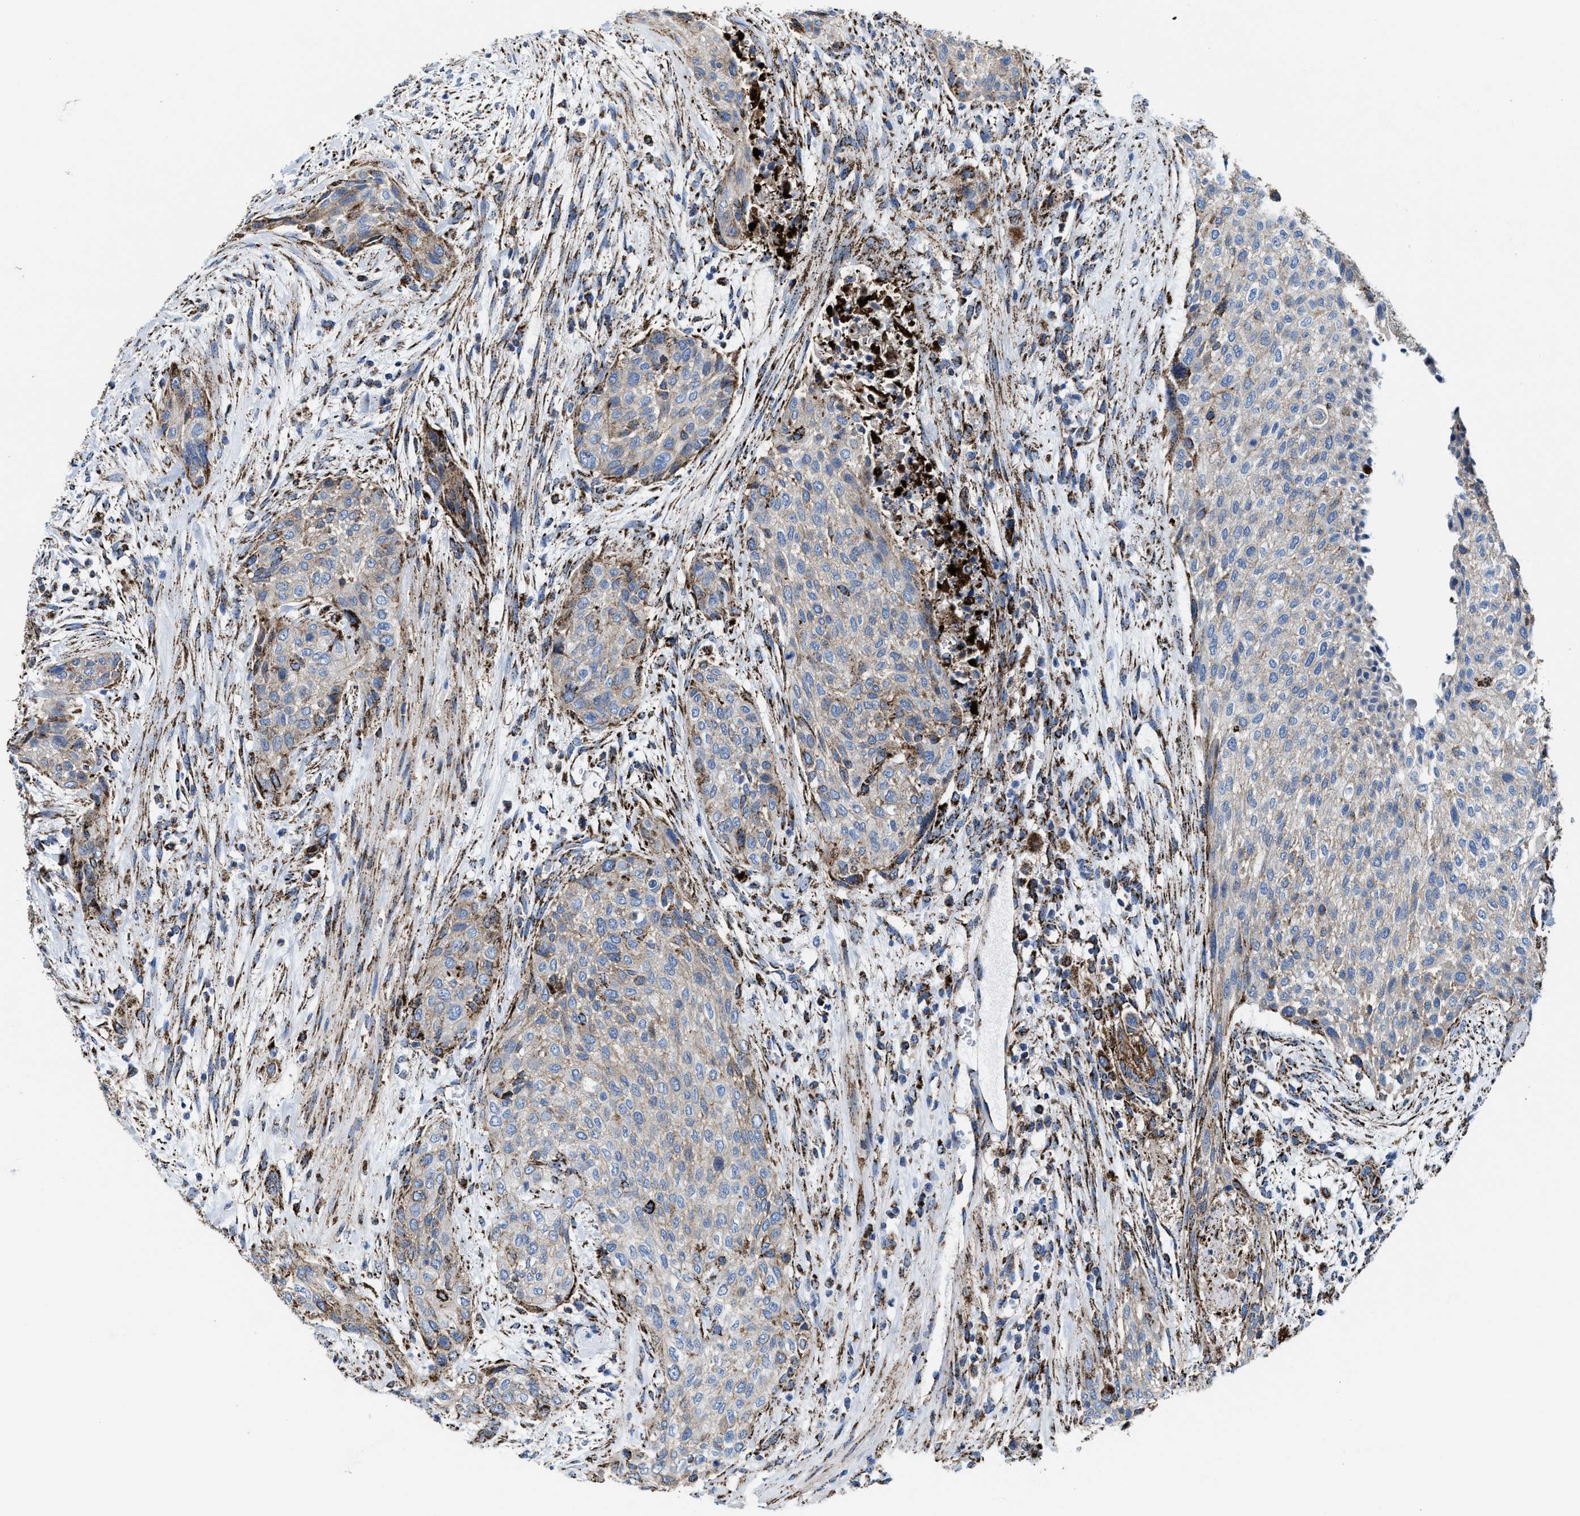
{"staining": {"intensity": "weak", "quantity": "<25%", "location": "cytoplasmic/membranous"}, "tissue": "urothelial cancer", "cell_type": "Tumor cells", "image_type": "cancer", "snomed": [{"axis": "morphology", "description": "Urothelial carcinoma, Low grade"}, {"axis": "morphology", "description": "Urothelial carcinoma, High grade"}, {"axis": "topography", "description": "Urinary bladder"}], "caption": "The immunohistochemistry micrograph has no significant positivity in tumor cells of urothelial cancer tissue. Nuclei are stained in blue.", "gene": "ALDH1B1", "patient": {"sex": "male", "age": 35}}